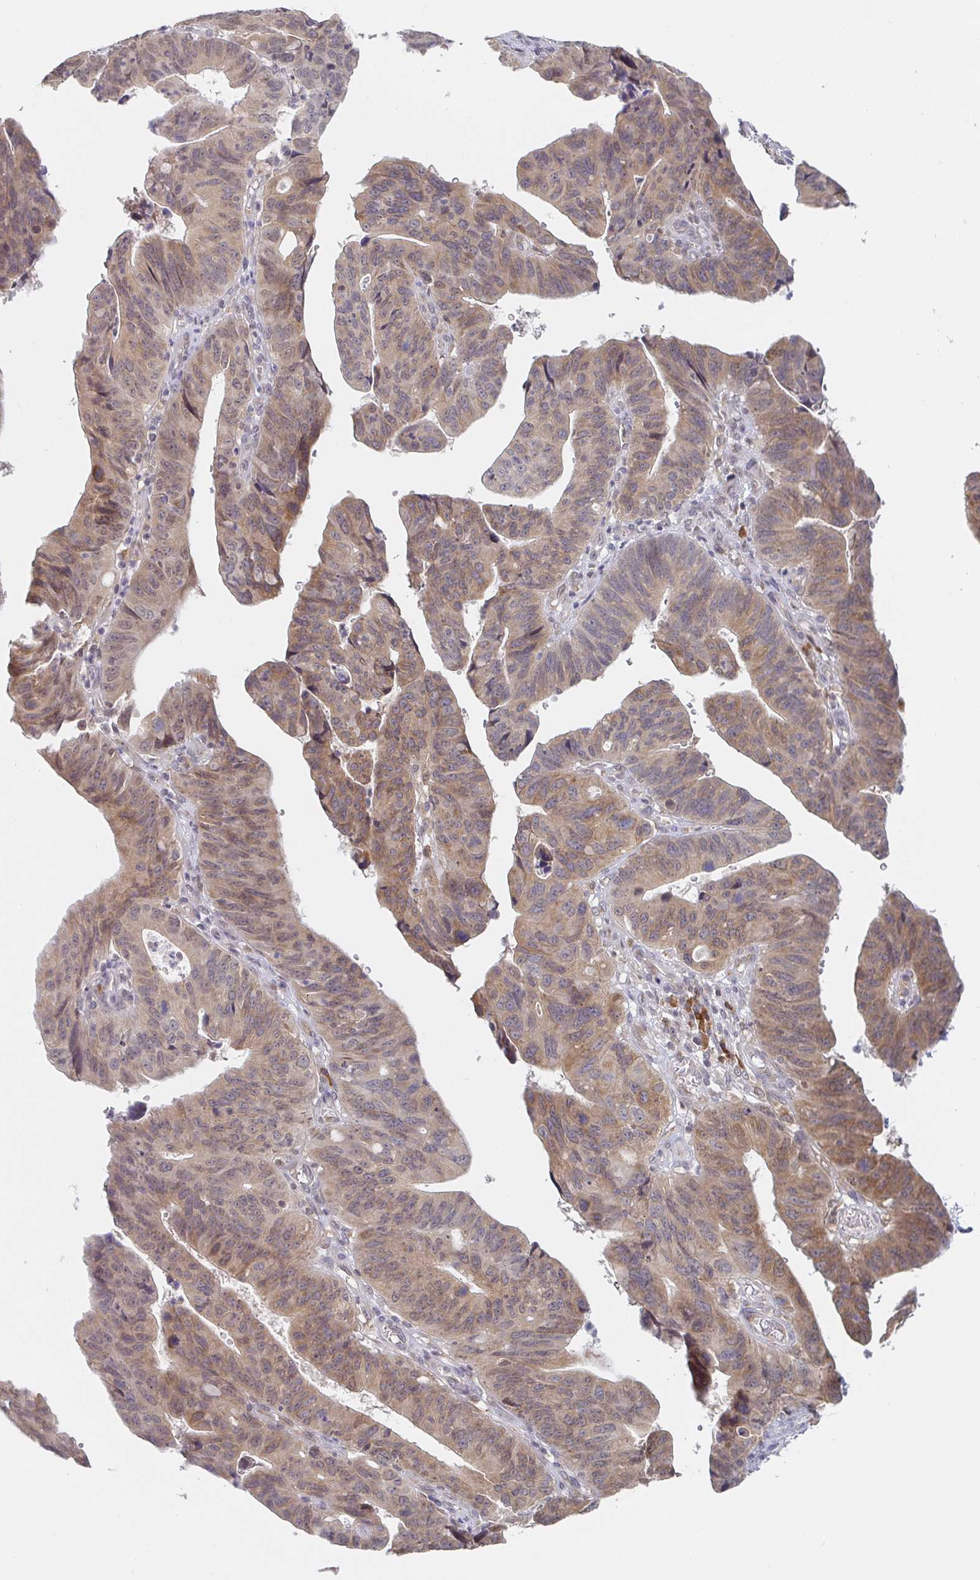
{"staining": {"intensity": "weak", "quantity": ">75%", "location": "cytoplasmic/membranous"}, "tissue": "stomach cancer", "cell_type": "Tumor cells", "image_type": "cancer", "snomed": [{"axis": "morphology", "description": "Adenocarcinoma, NOS"}, {"axis": "topography", "description": "Stomach"}], "caption": "A brown stain shows weak cytoplasmic/membranous staining of a protein in human stomach adenocarcinoma tumor cells.", "gene": "ALG1", "patient": {"sex": "male", "age": 59}}